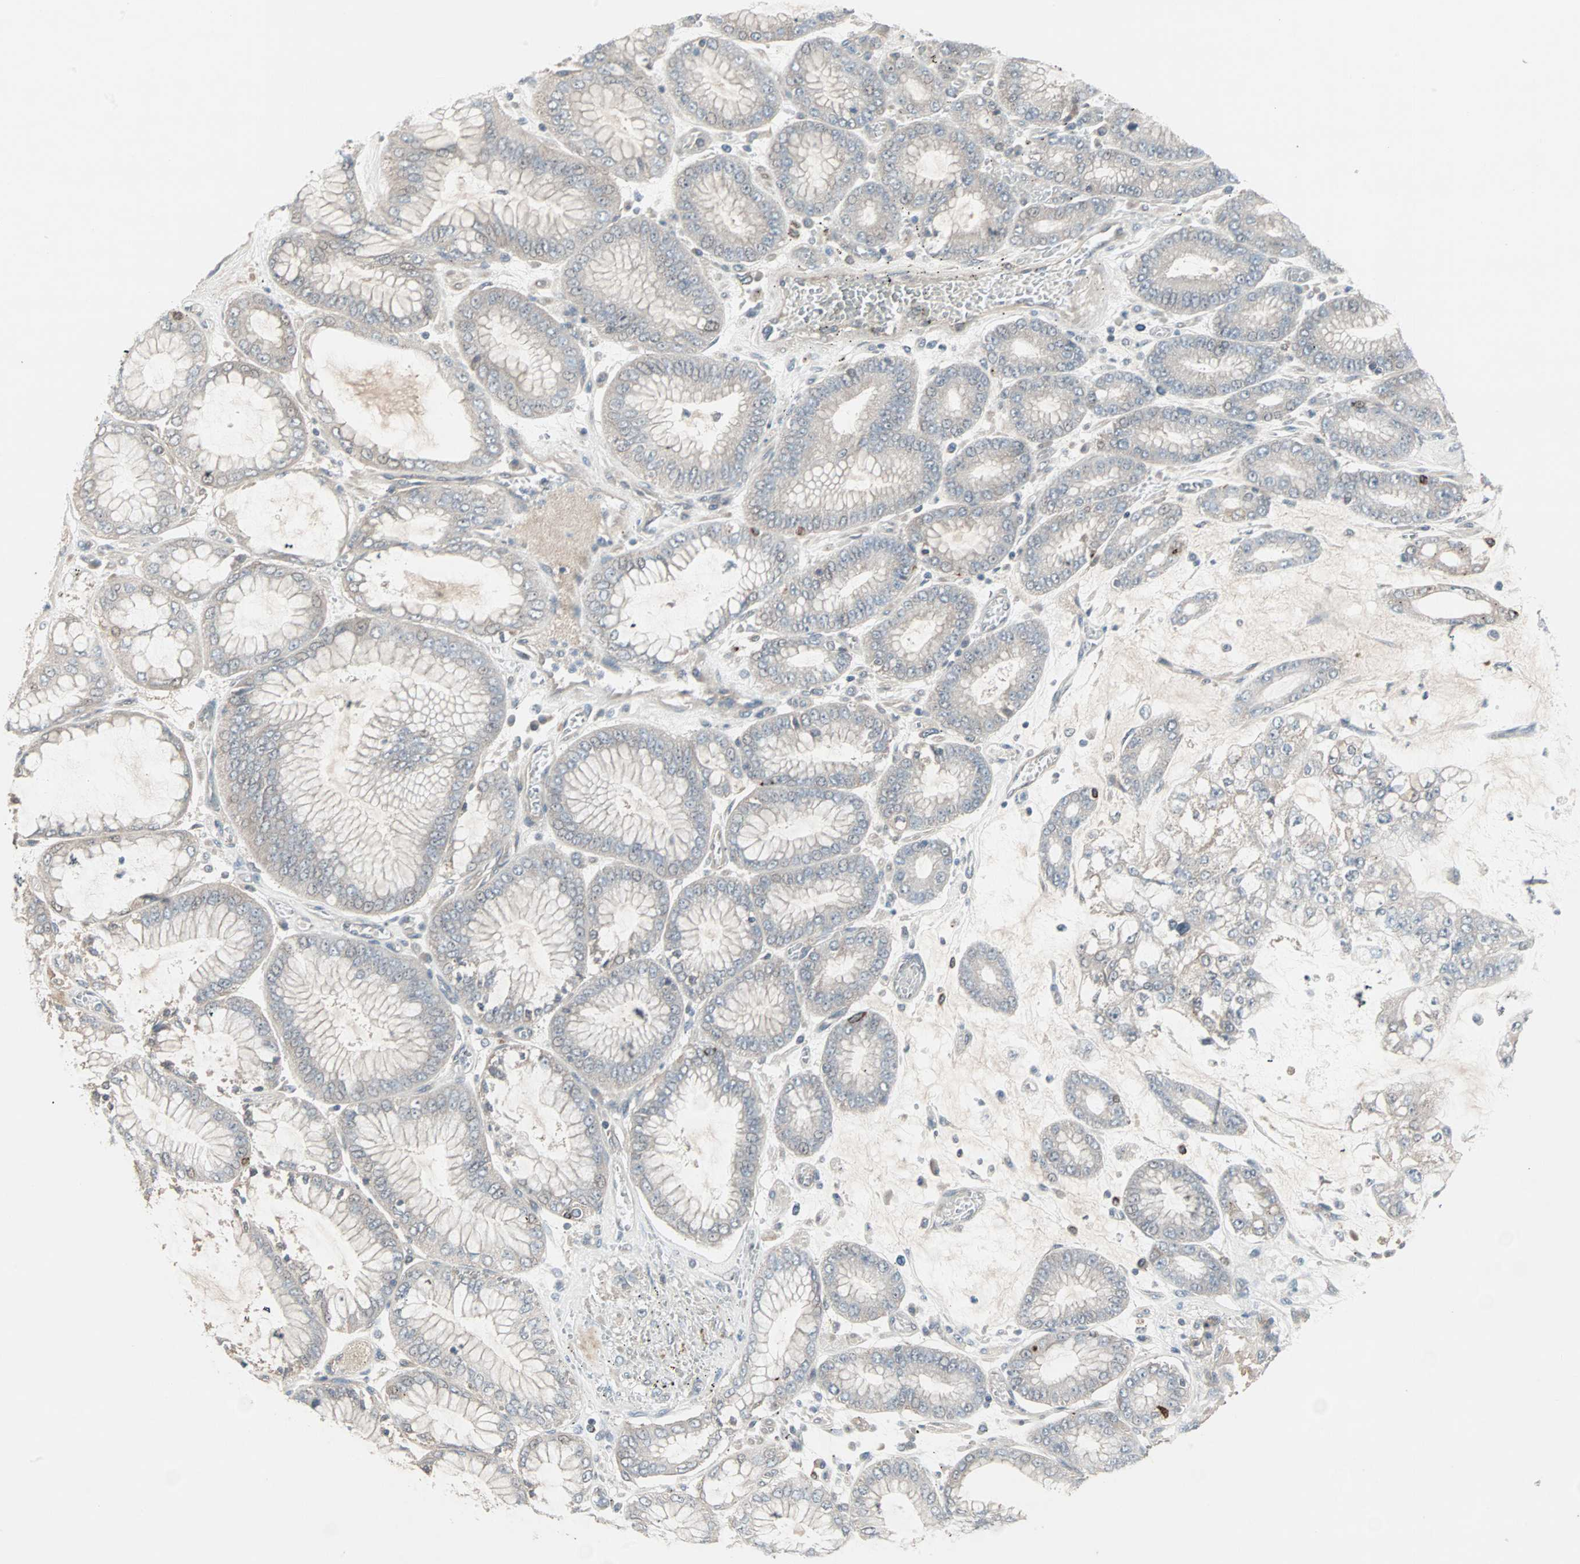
{"staining": {"intensity": "negative", "quantity": "none", "location": "none"}, "tissue": "stomach cancer", "cell_type": "Tumor cells", "image_type": "cancer", "snomed": [{"axis": "morphology", "description": "Normal tissue, NOS"}, {"axis": "morphology", "description": "Adenocarcinoma, NOS"}, {"axis": "topography", "description": "Stomach, upper"}, {"axis": "topography", "description": "Stomach"}], "caption": "Tumor cells show no significant expression in stomach adenocarcinoma.", "gene": "JMJD7-PLA2G4B", "patient": {"sex": "male", "age": 76}}